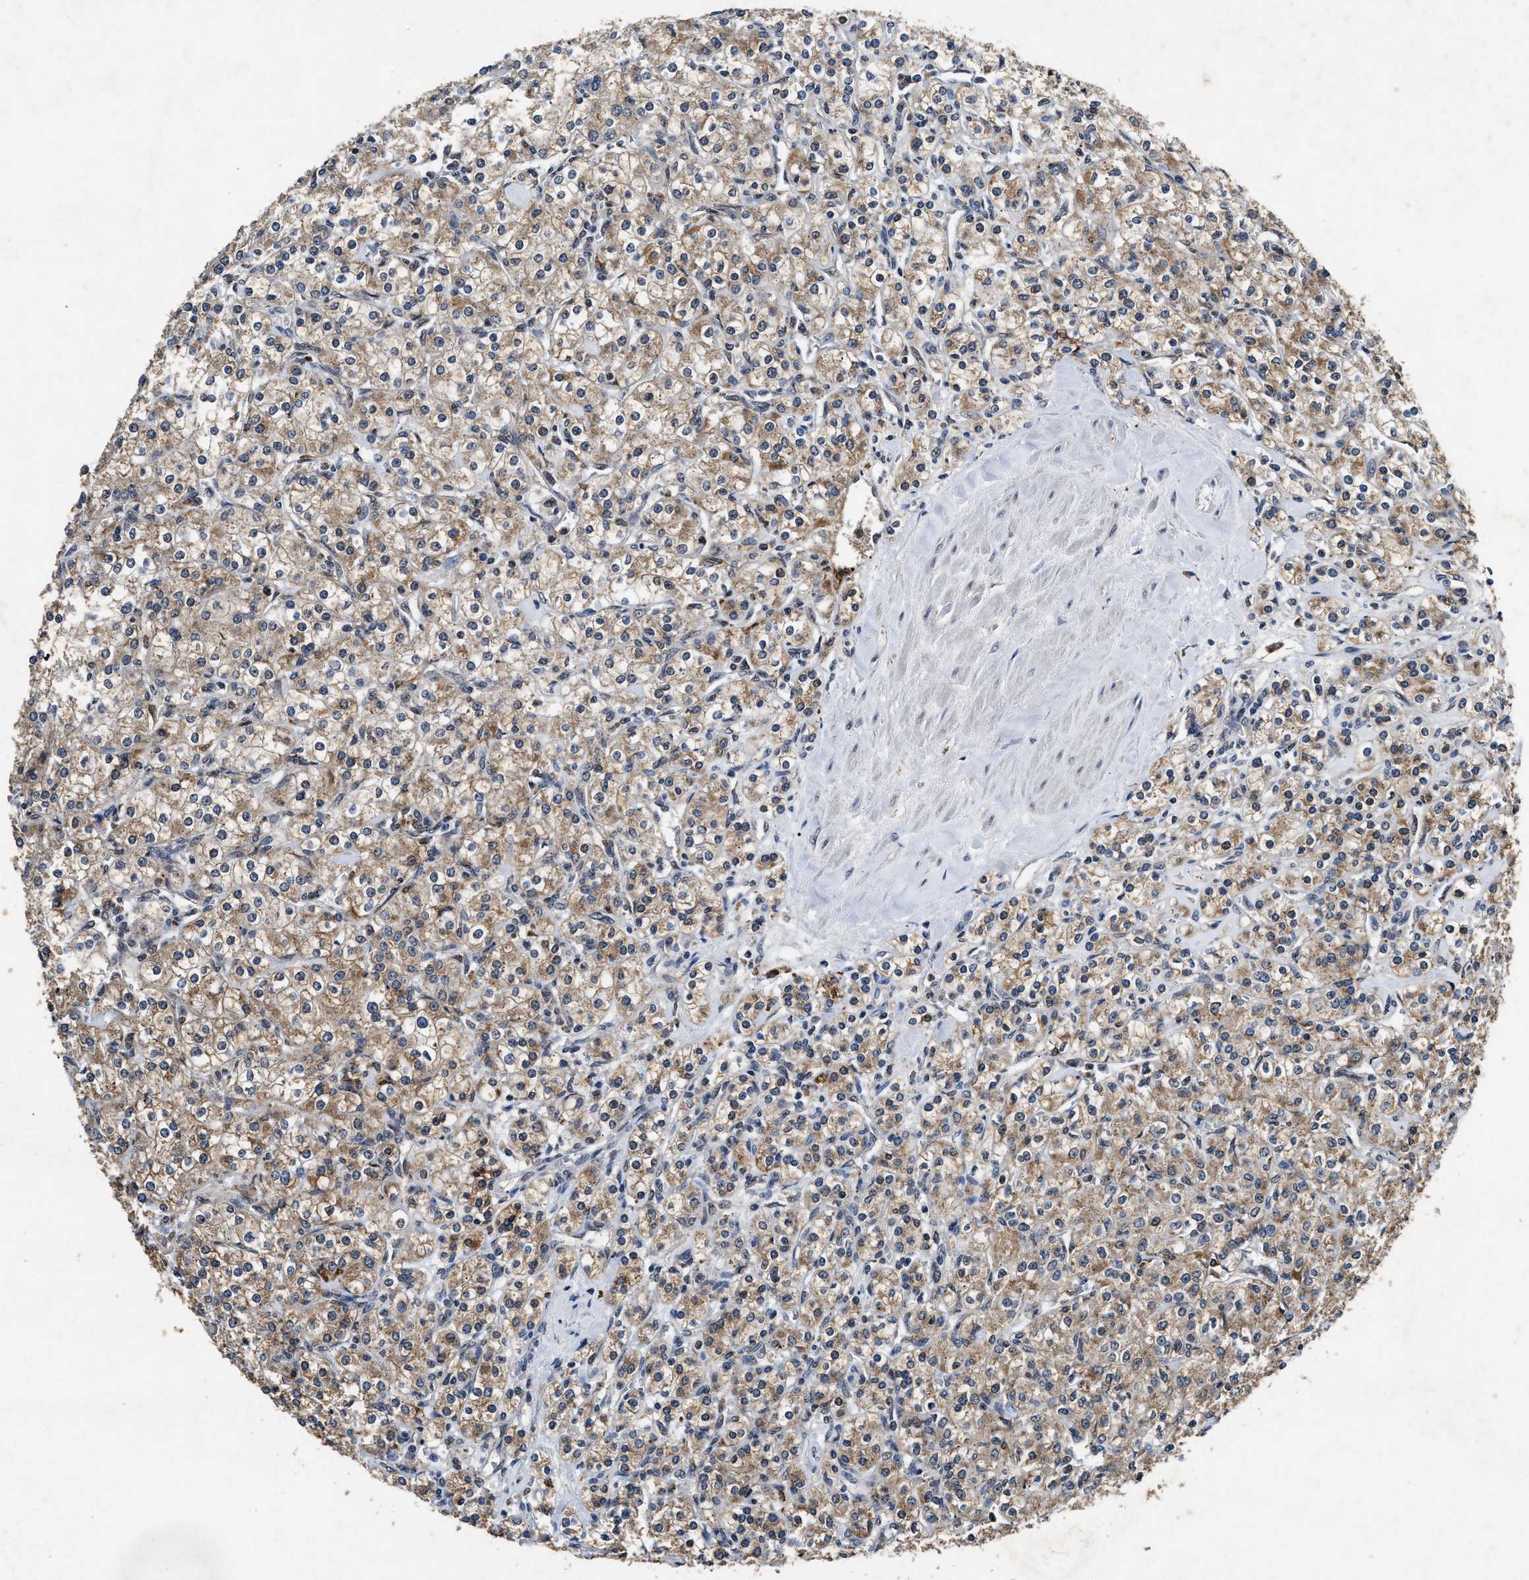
{"staining": {"intensity": "weak", "quantity": ">75%", "location": "cytoplasmic/membranous"}, "tissue": "renal cancer", "cell_type": "Tumor cells", "image_type": "cancer", "snomed": [{"axis": "morphology", "description": "Adenocarcinoma, NOS"}, {"axis": "topography", "description": "Kidney"}], "caption": "Weak cytoplasmic/membranous expression is seen in about >75% of tumor cells in adenocarcinoma (renal).", "gene": "ACOX1", "patient": {"sex": "male", "age": 77}}